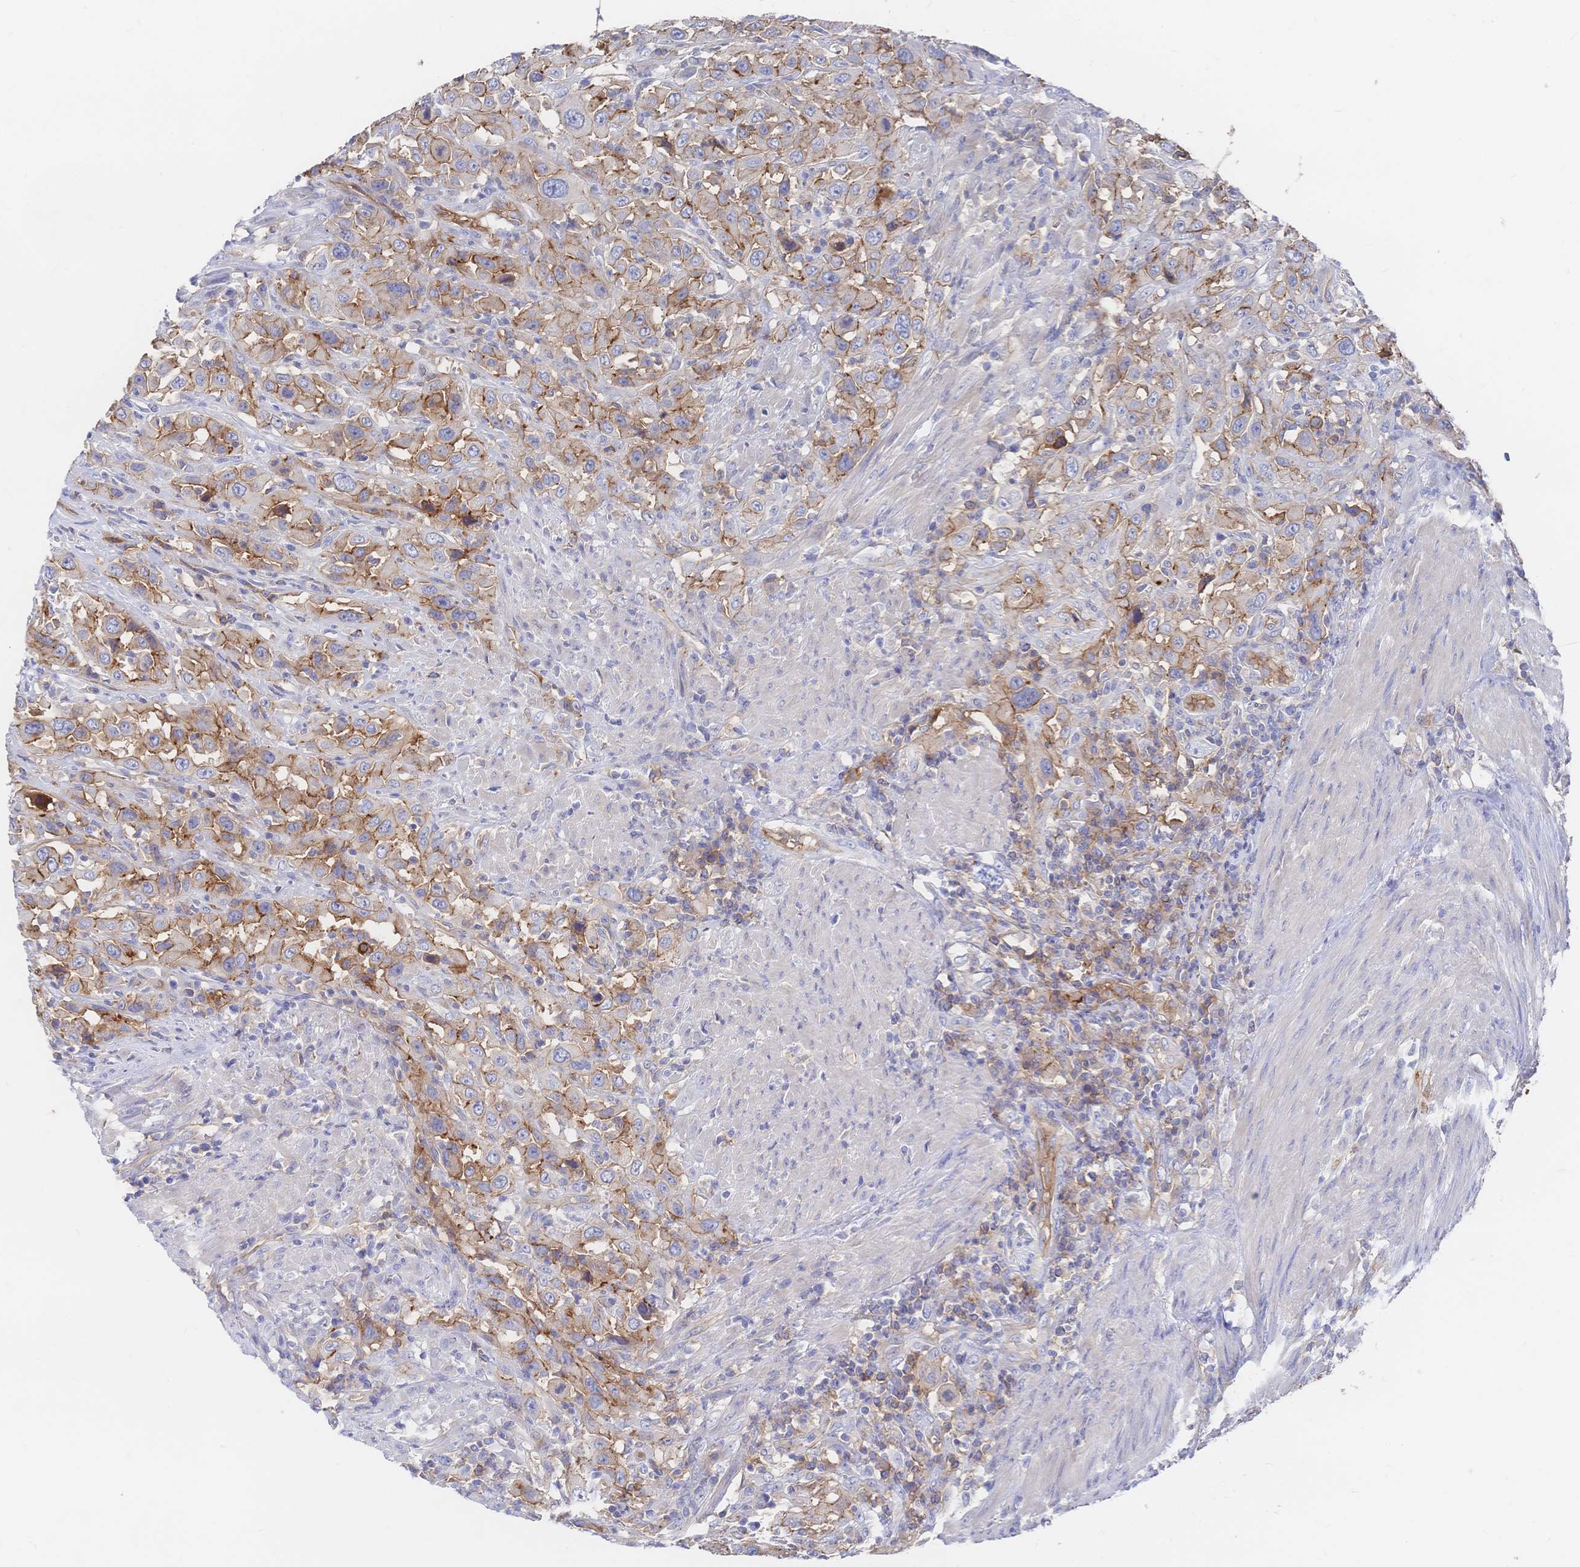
{"staining": {"intensity": "moderate", "quantity": ">75%", "location": "cytoplasmic/membranous"}, "tissue": "urothelial cancer", "cell_type": "Tumor cells", "image_type": "cancer", "snomed": [{"axis": "morphology", "description": "Urothelial carcinoma, High grade"}, {"axis": "topography", "description": "Urinary bladder"}], "caption": "Urothelial cancer was stained to show a protein in brown. There is medium levels of moderate cytoplasmic/membranous expression in approximately >75% of tumor cells. (DAB = brown stain, brightfield microscopy at high magnification).", "gene": "F11R", "patient": {"sex": "male", "age": 61}}